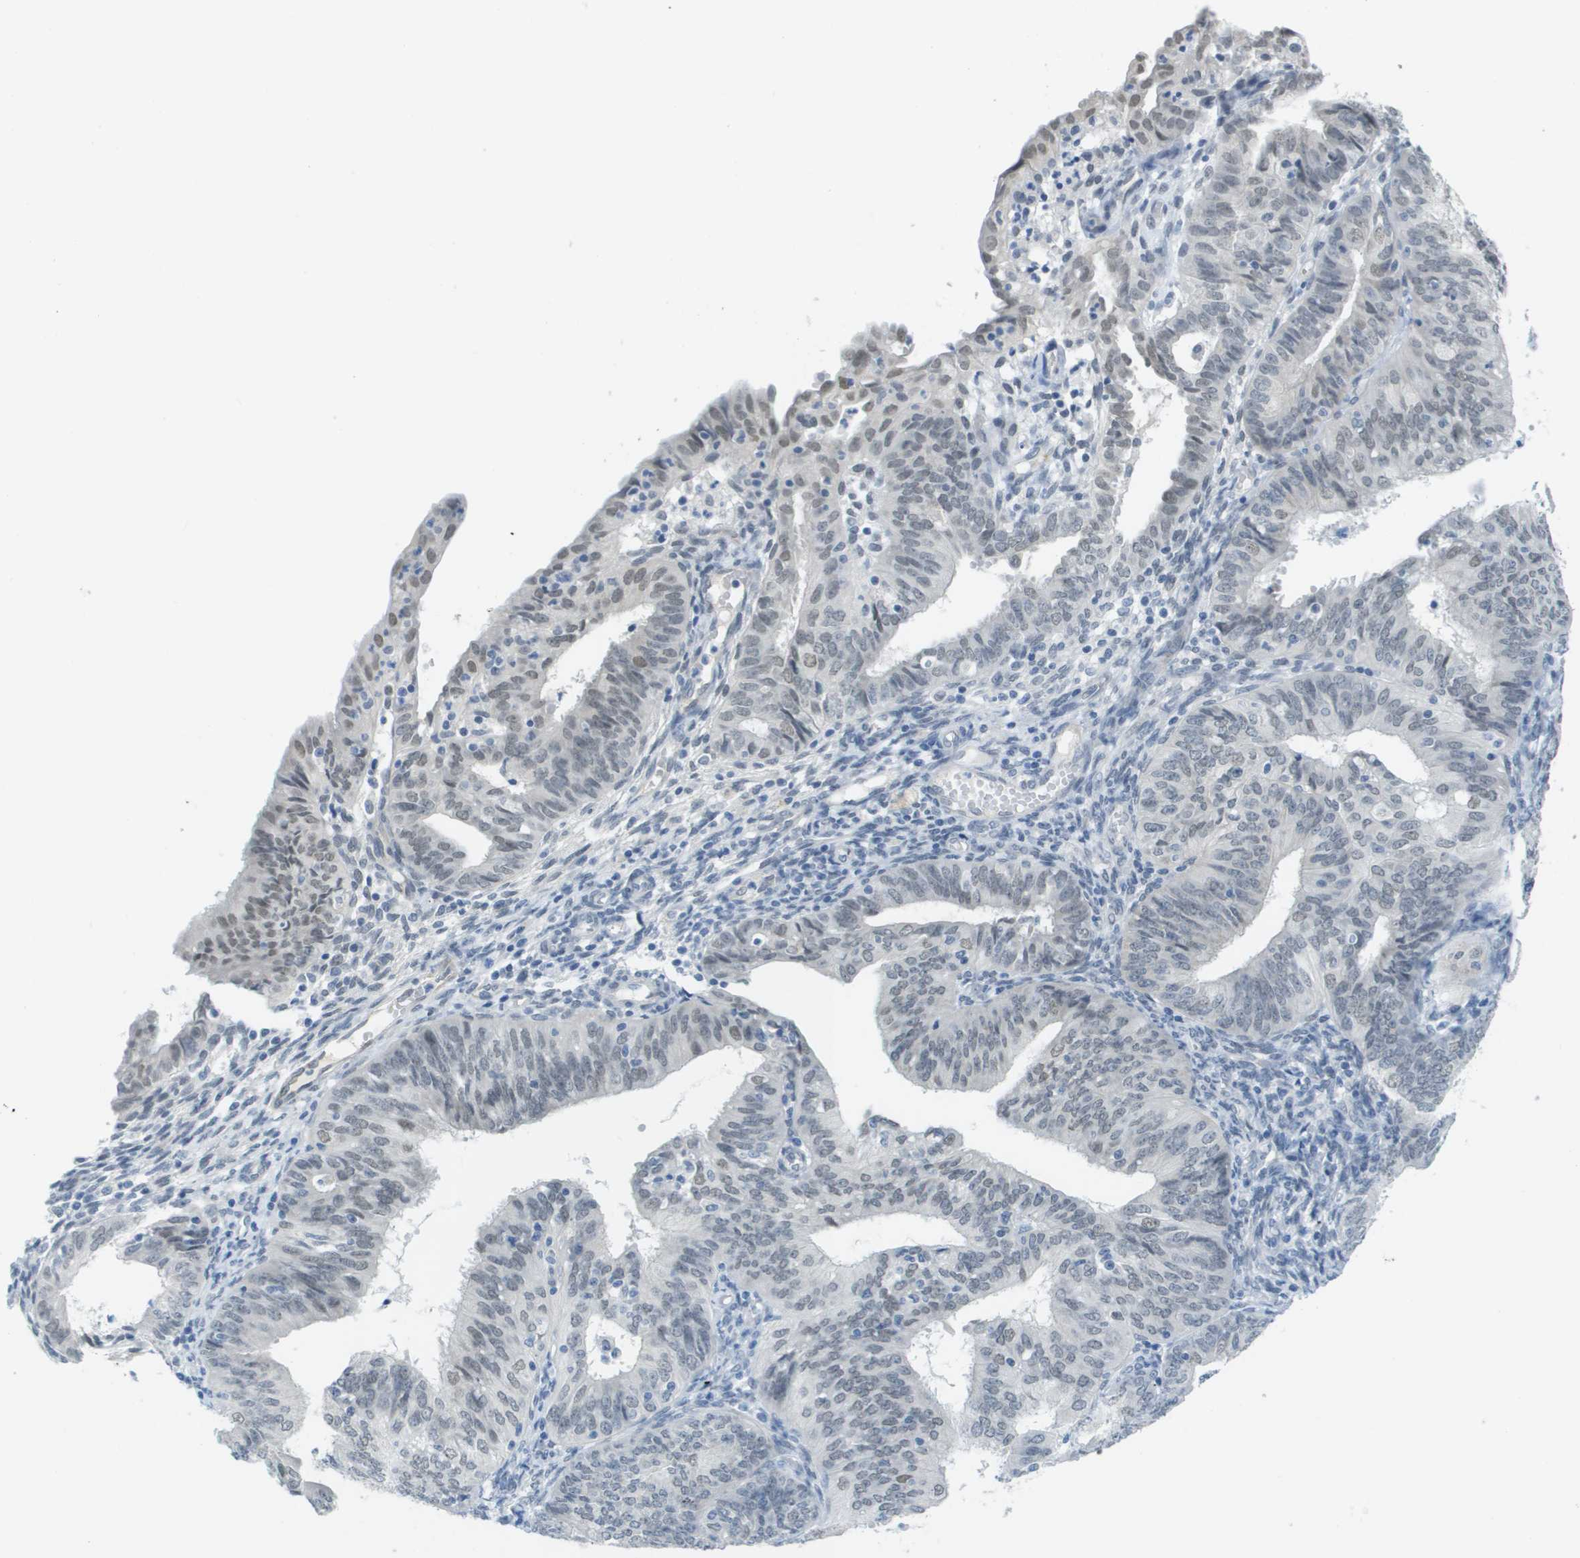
{"staining": {"intensity": "weak", "quantity": "<25%", "location": "nuclear"}, "tissue": "endometrial cancer", "cell_type": "Tumor cells", "image_type": "cancer", "snomed": [{"axis": "morphology", "description": "Adenocarcinoma, NOS"}, {"axis": "topography", "description": "Endometrium"}], "caption": "There is no significant staining in tumor cells of endometrial cancer.", "gene": "ARID1B", "patient": {"sex": "female", "age": 58}}